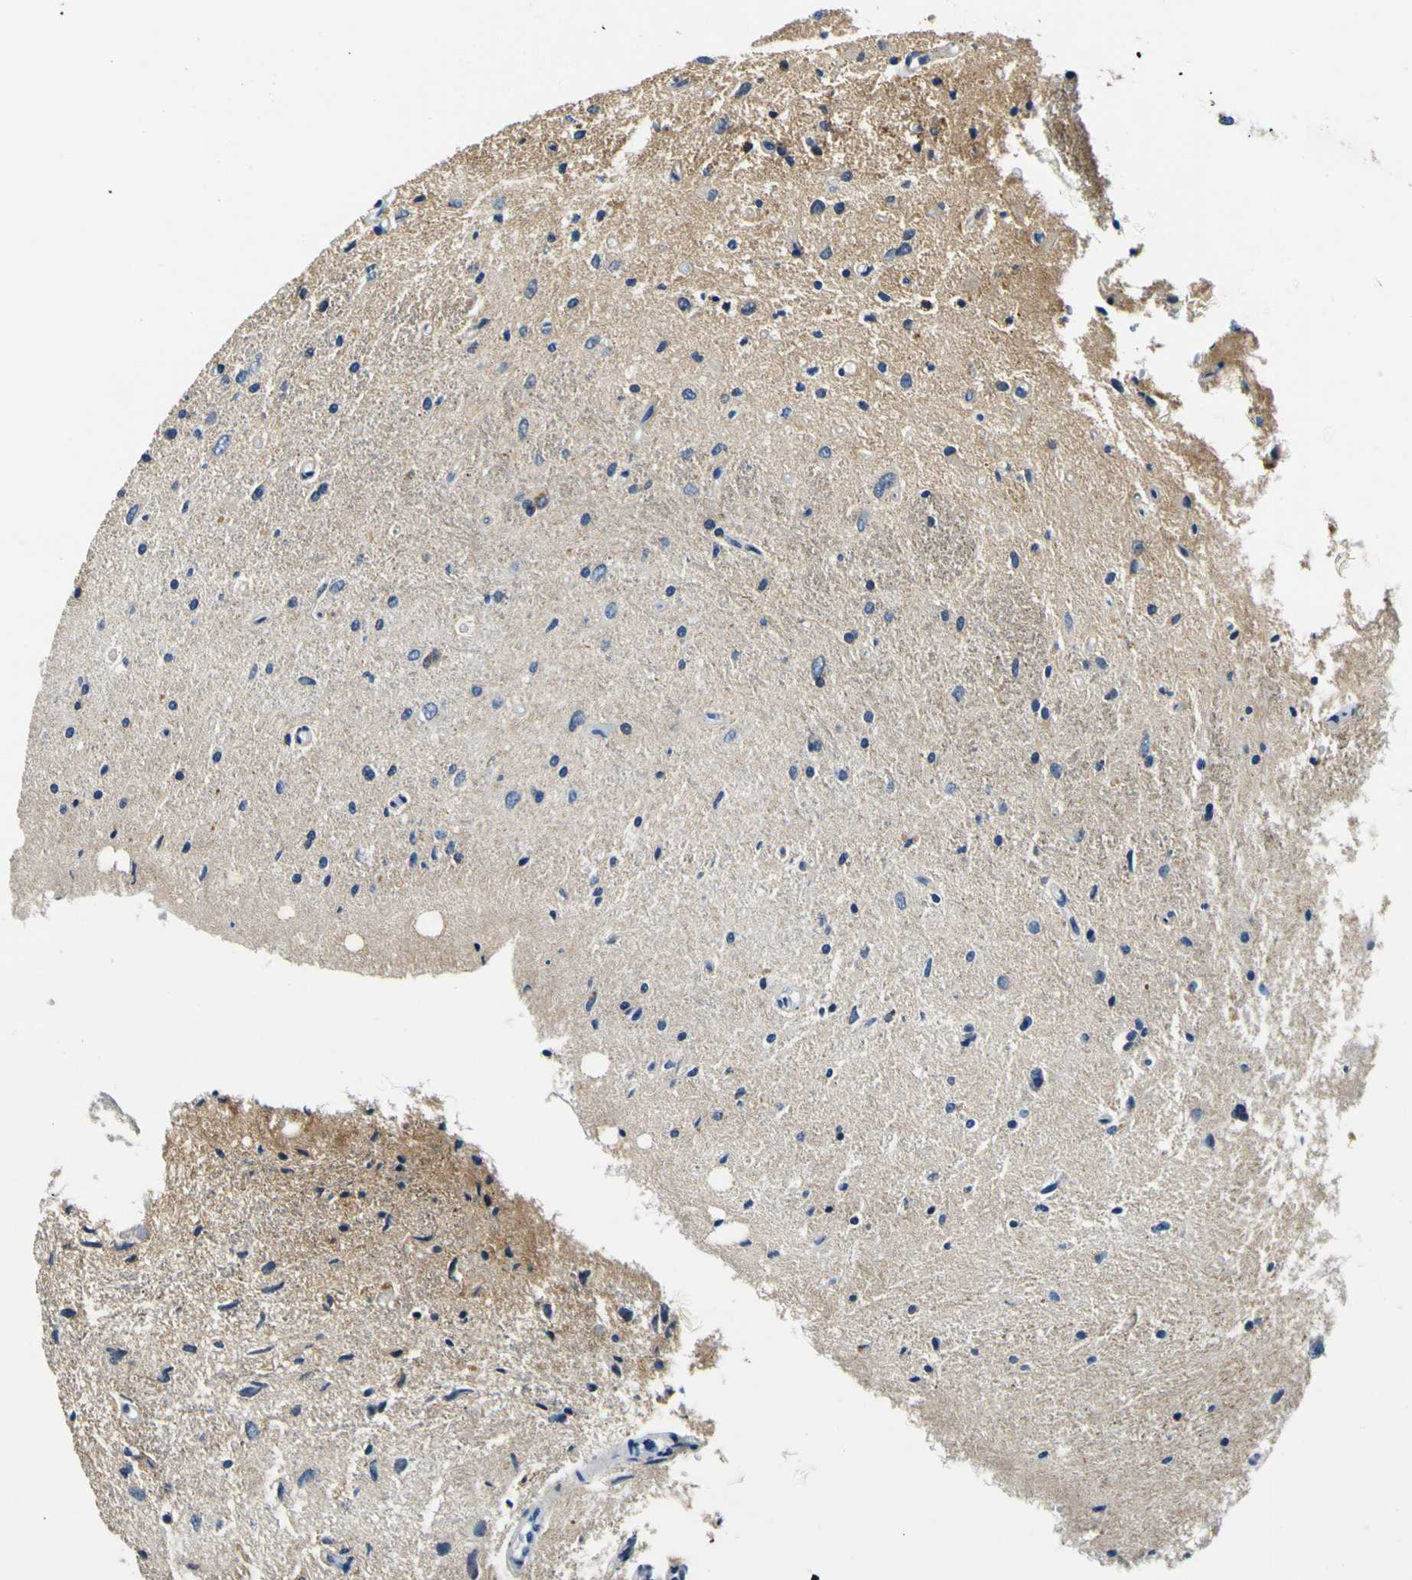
{"staining": {"intensity": "negative", "quantity": "none", "location": "none"}, "tissue": "glioma", "cell_type": "Tumor cells", "image_type": "cancer", "snomed": [{"axis": "morphology", "description": "Glioma, malignant, Low grade"}, {"axis": "topography", "description": "Brain"}], "caption": "The image reveals no significant expression in tumor cells of malignant glioma (low-grade).", "gene": "CLSTN1", "patient": {"sex": "male", "age": 77}}